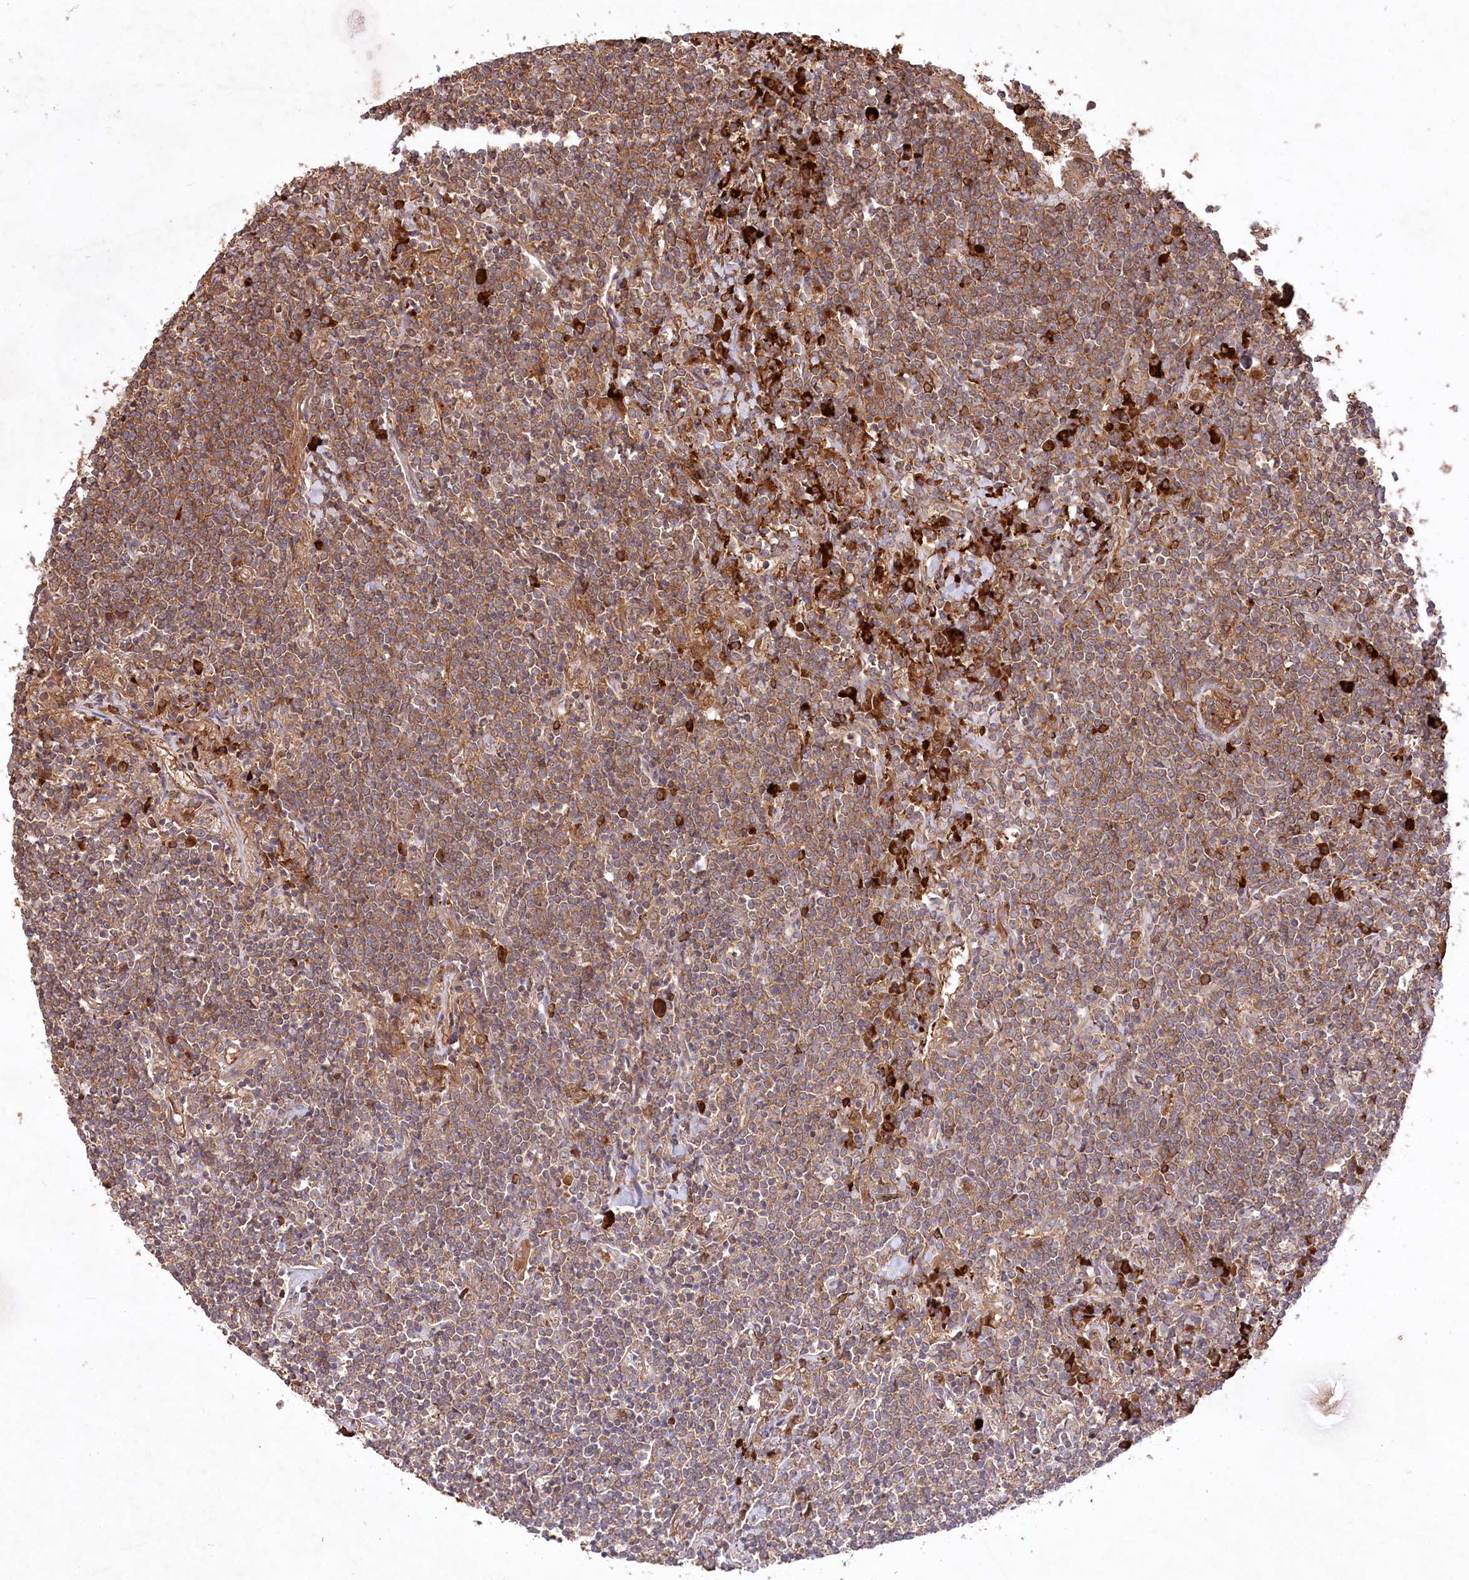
{"staining": {"intensity": "moderate", "quantity": ">75%", "location": "cytoplasmic/membranous"}, "tissue": "lymphoma", "cell_type": "Tumor cells", "image_type": "cancer", "snomed": [{"axis": "morphology", "description": "Malignant lymphoma, non-Hodgkin's type, Low grade"}, {"axis": "topography", "description": "Lung"}], "caption": "A micrograph showing moderate cytoplasmic/membranous positivity in about >75% of tumor cells in lymphoma, as visualized by brown immunohistochemical staining.", "gene": "PPP1R21", "patient": {"sex": "female", "age": 71}}